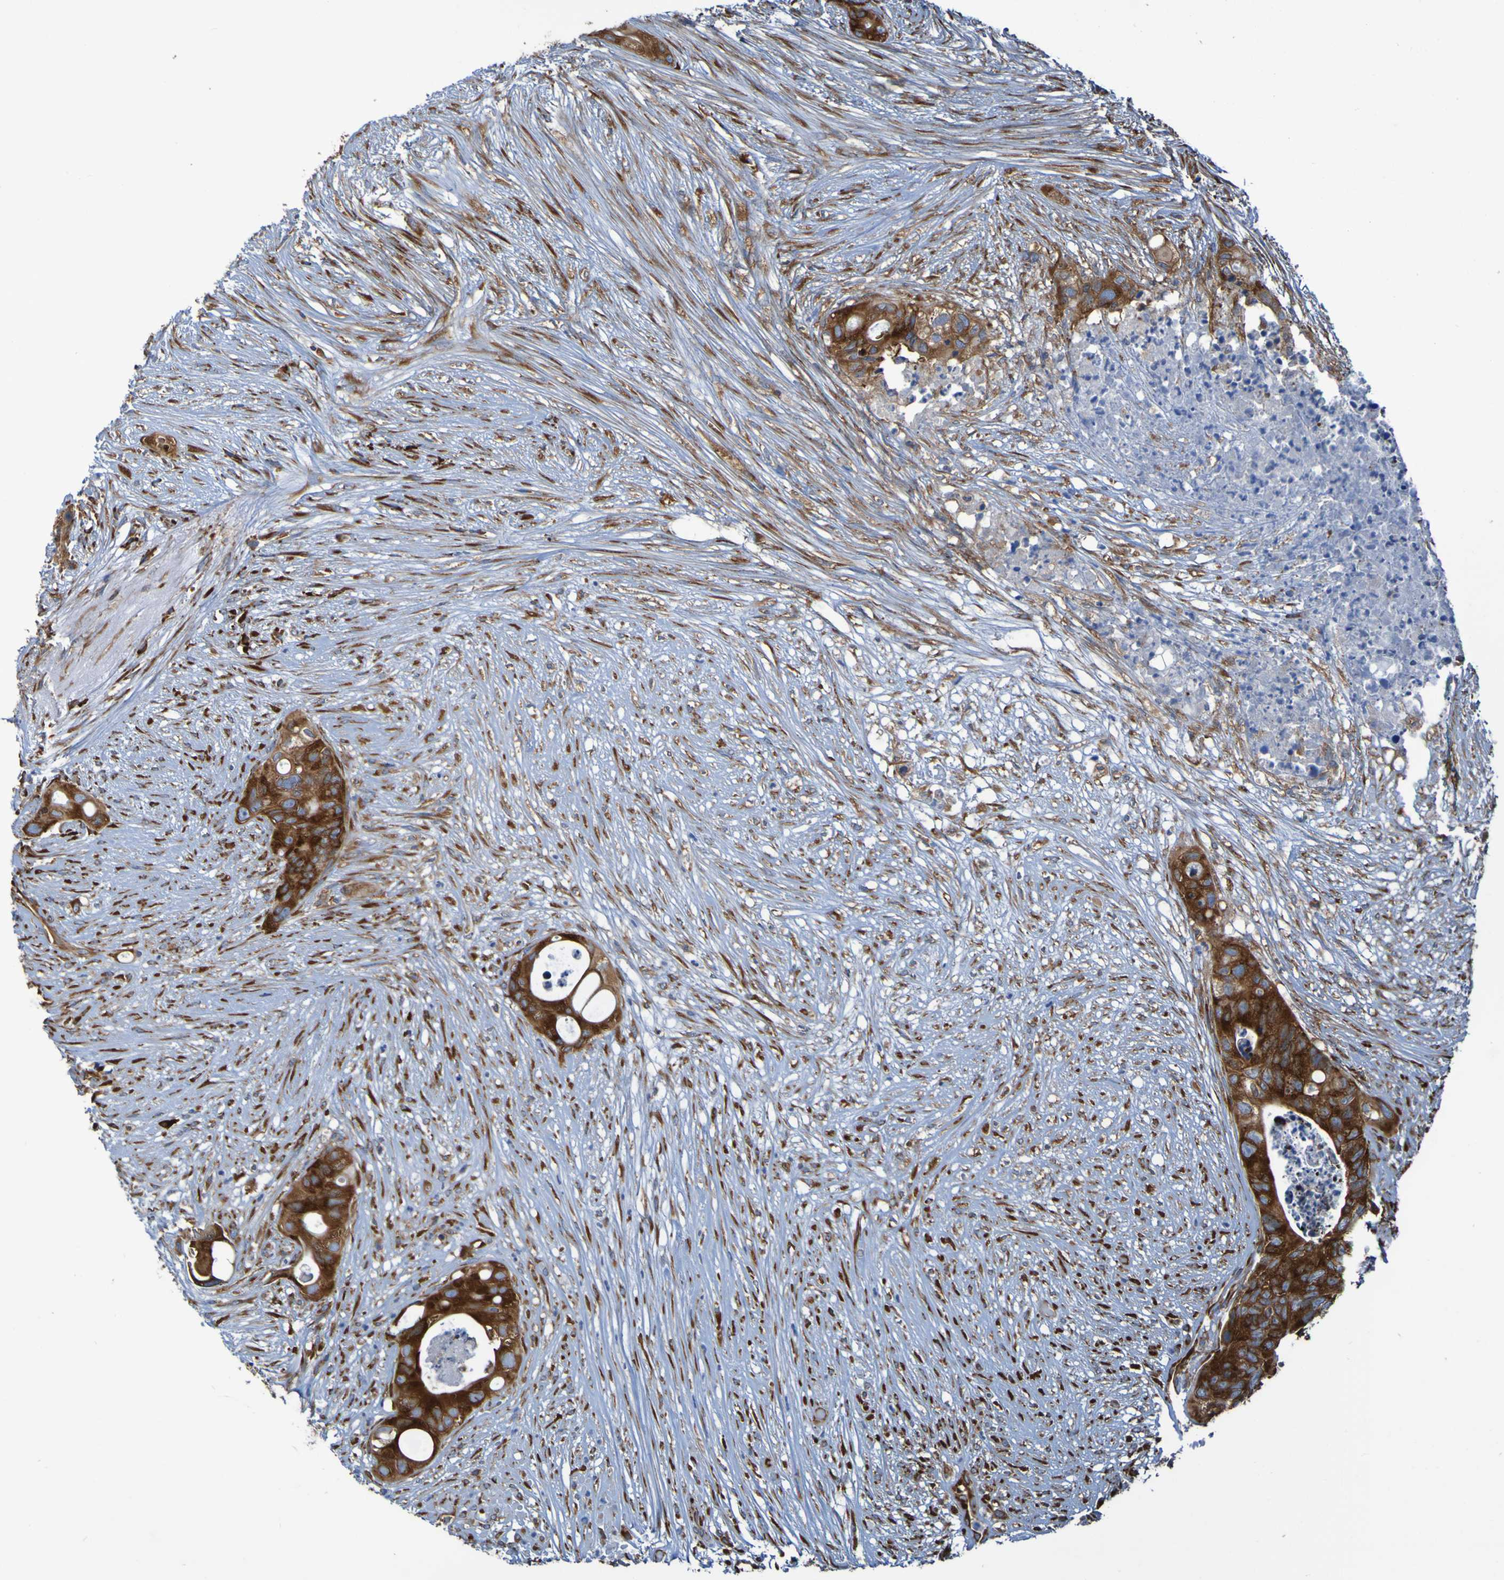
{"staining": {"intensity": "strong", "quantity": ">75%", "location": "cytoplasmic/membranous"}, "tissue": "colorectal cancer", "cell_type": "Tumor cells", "image_type": "cancer", "snomed": [{"axis": "morphology", "description": "Adenocarcinoma, NOS"}, {"axis": "topography", "description": "Colon"}], "caption": "Colorectal cancer stained with immunohistochemistry (IHC) displays strong cytoplasmic/membranous staining in about >75% of tumor cells.", "gene": "RPL10", "patient": {"sex": "female", "age": 57}}